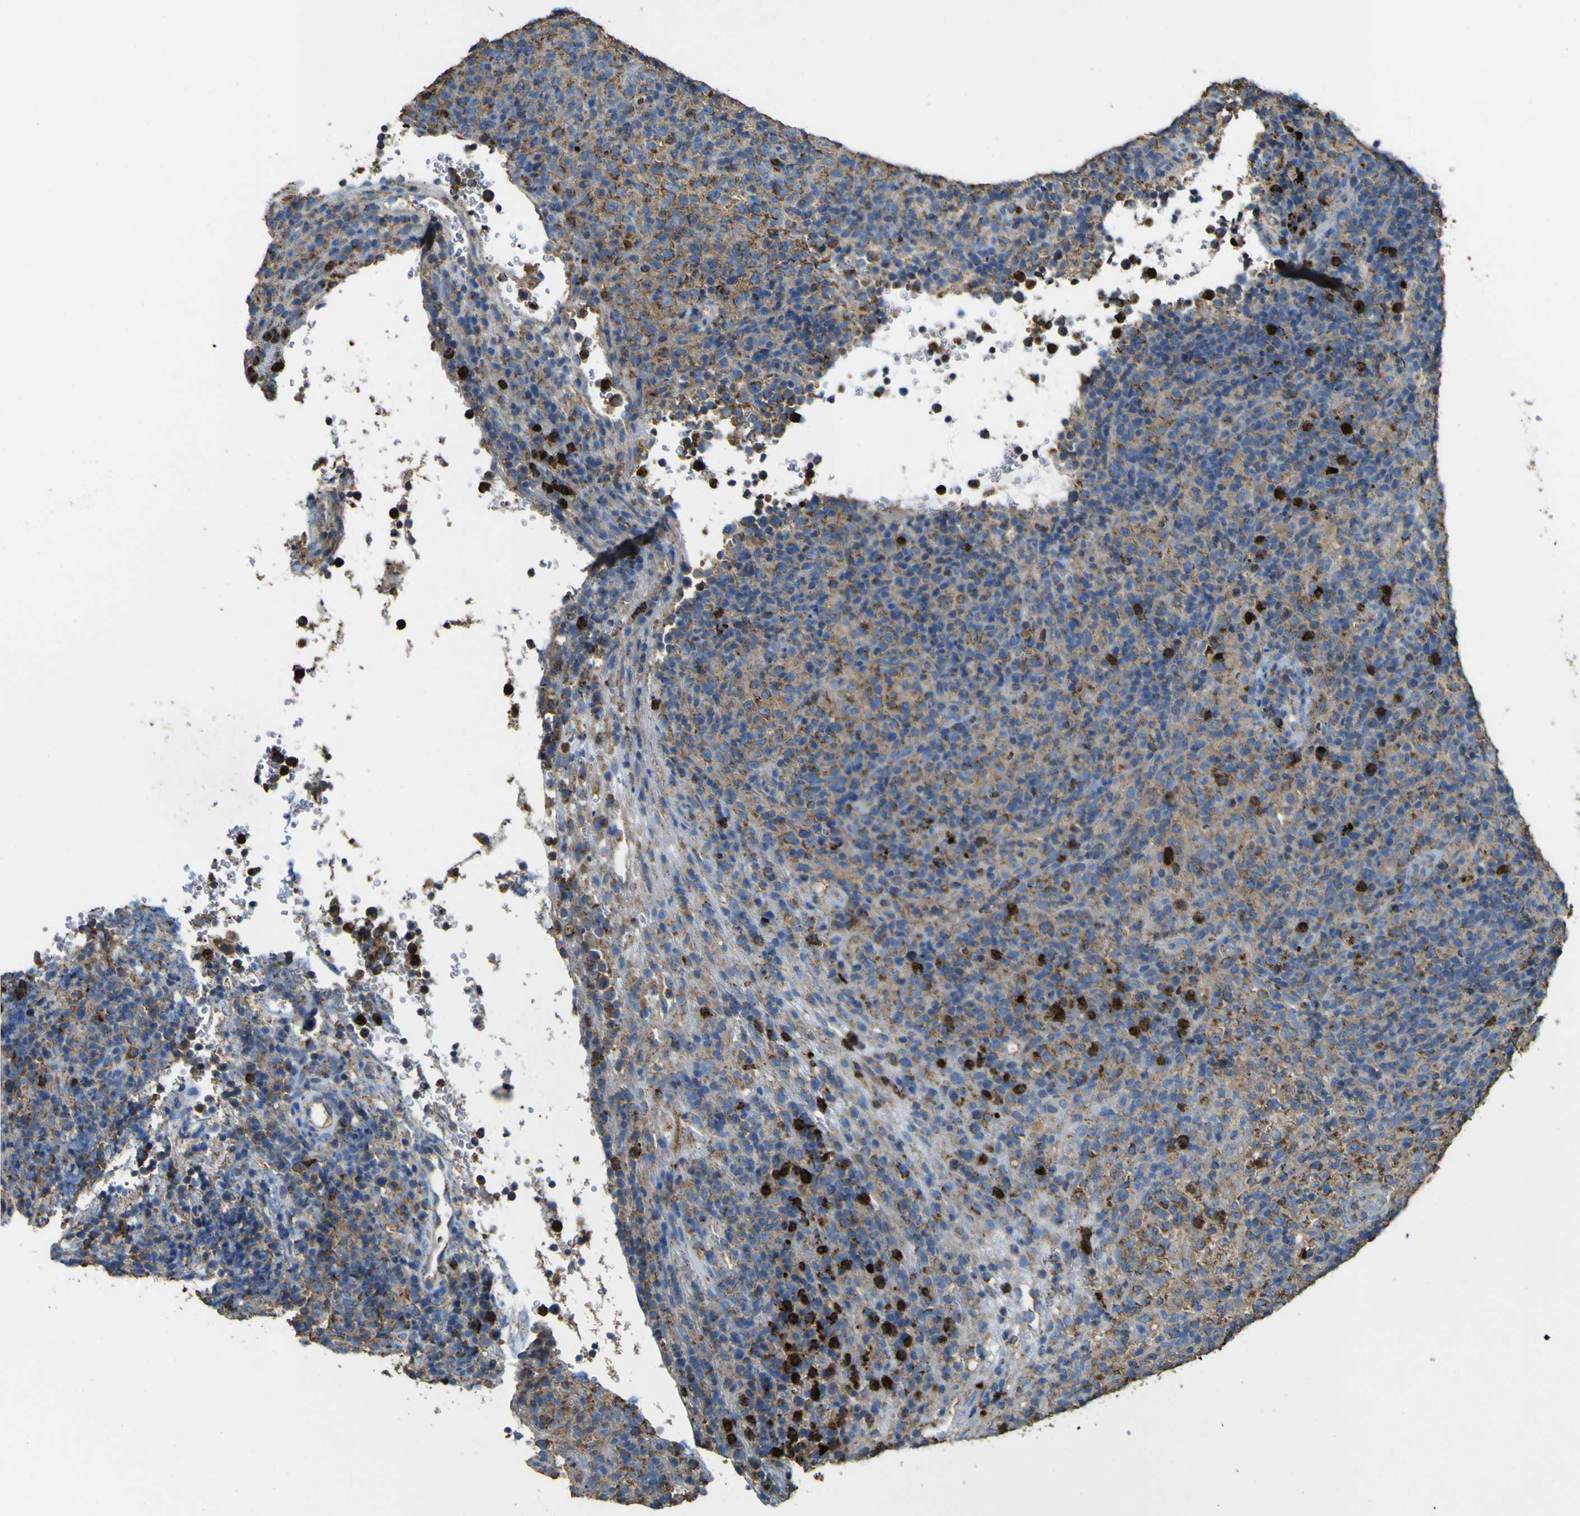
{"staining": {"intensity": "moderate", "quantity": "25%-75%", "location": "cytoplasmic/membranous"}, "tissue": "lymphoma", "cell_type": "Tumor cells", "image_type": "cancer", "snomed": [{"axis": "morphology", "description": "Malignant lymphoma, non-Hodgkin's type, High grade"}, {"axis": "topography", "description": "Lymph node"}], "caption": "High-grade malignant lymphoma, non-Hodgkin's type stained with a brown dye displays moderate cytoplasmic/membranous positive expression in approximately 25%-75% of tumor cells.", "gene": "ACSL3", "patient": {"sex": "female", "age": 76}}